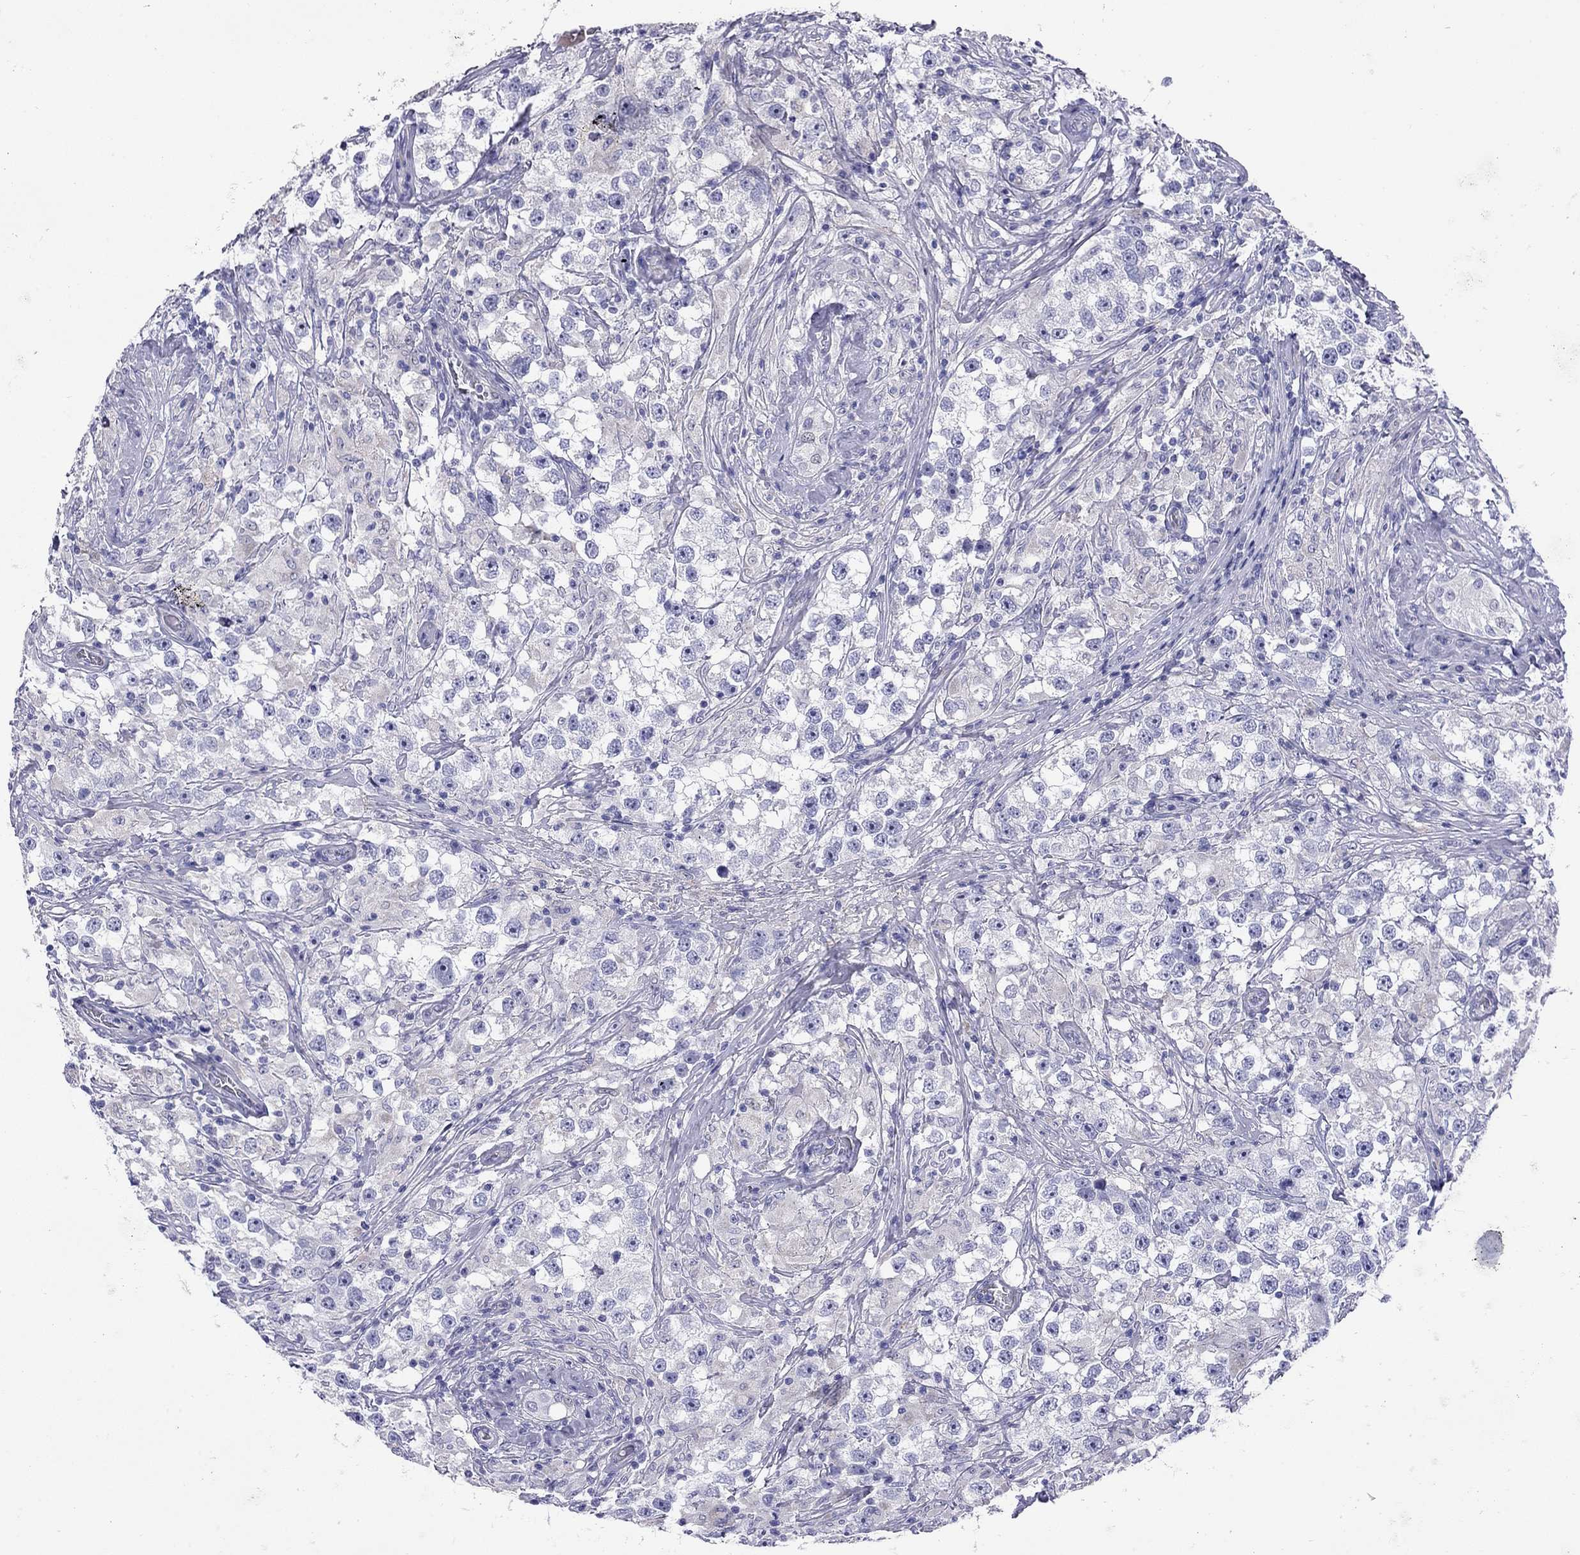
{"staining": {"intensity": "negative", "quantity": "none", "location": "none"}, "tissue": "testis cancer", "cell_type": "Tumor cells", "image_type": "cancer", "snomed": [{"axis": "morphology", "description": "Seminoma, NOS"}, {"axis": "topography", "description": "Testis"}], "caption": "There is no significant positivity in tumor cells of testis cancer.", "gene": "CMYA5", "patient": {"sex": "male", "age": 46}}